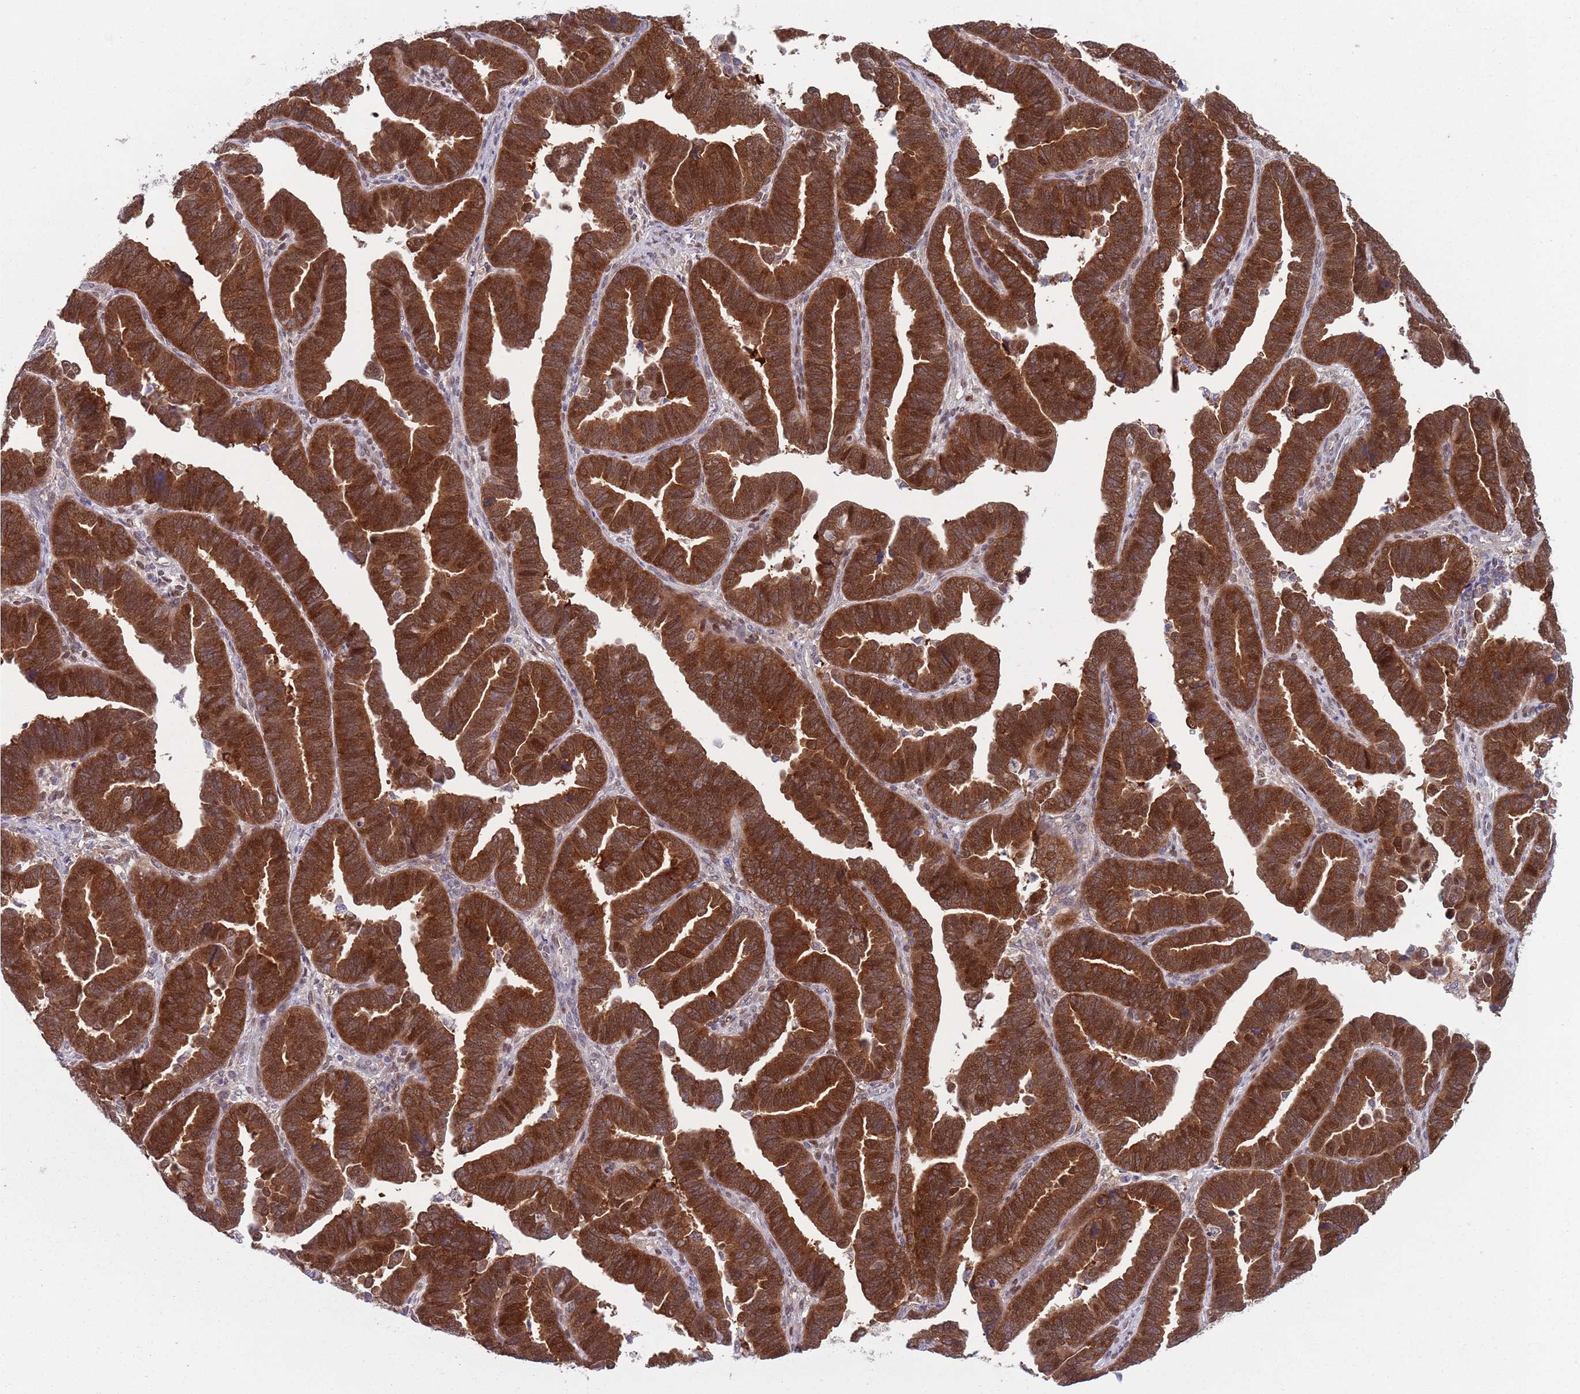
{"staining": {"intensity": "strong", "quantity": ">75%", "location": "cytoplasmic/membranous,nuclear"}, "tissue": "endometrial cancer", "cell_type": "Tumor cells", "image_type": "cancer", "snomed": [{"axis": "morphology", "description": "Adenocarcinoma, NOS"}, {"axis": "topography", "description": "Endometrium"}], "caption": "Strong cytoplasmic/membranous and nuclear staining for a protein is appreciated in approximately >75% of tumor cells of adenocarcinoma (endometrial) using immunohistochemistry.", "gene": "CLNS1A", "patient": {"sex": "female", "age": 75}}